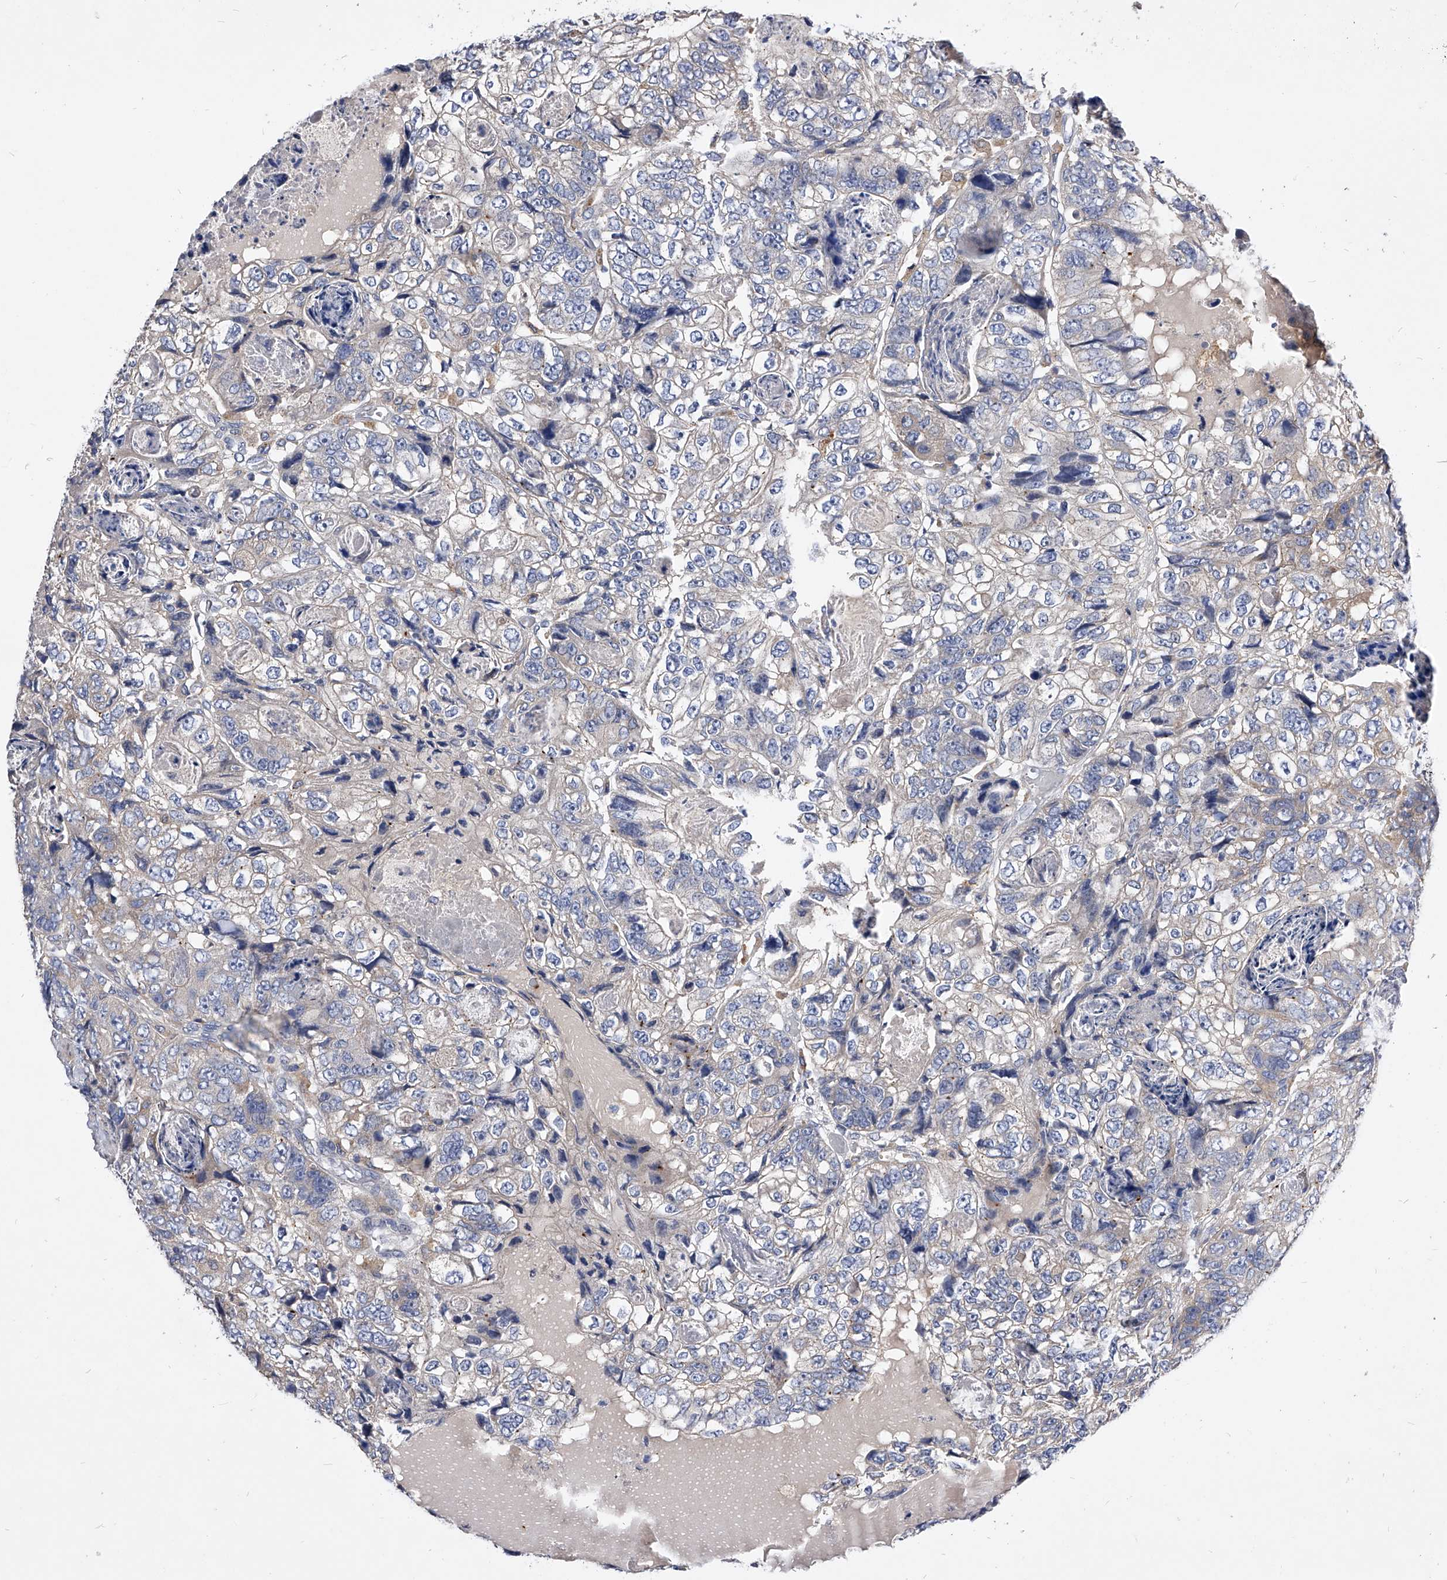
{"staining": {"intensity": "negative", "quantity": "none", "location": "none"}, "tissue": "colorectal cancer", "cell_type": "Tumor cells", "image_type": "cancer", "snomed": [{"axis": "morphology", "description": "Adenocarcinoma, NOS"}, {"axis": "topography", "description": "Rectum"}], "caption": "This is a micrograph of IHC staining of adenocarcinoma (colorectal), which shows no staining in tumor cells.", "gene": "ARL4C", "patient": {"sex": "male", "age": 59}}